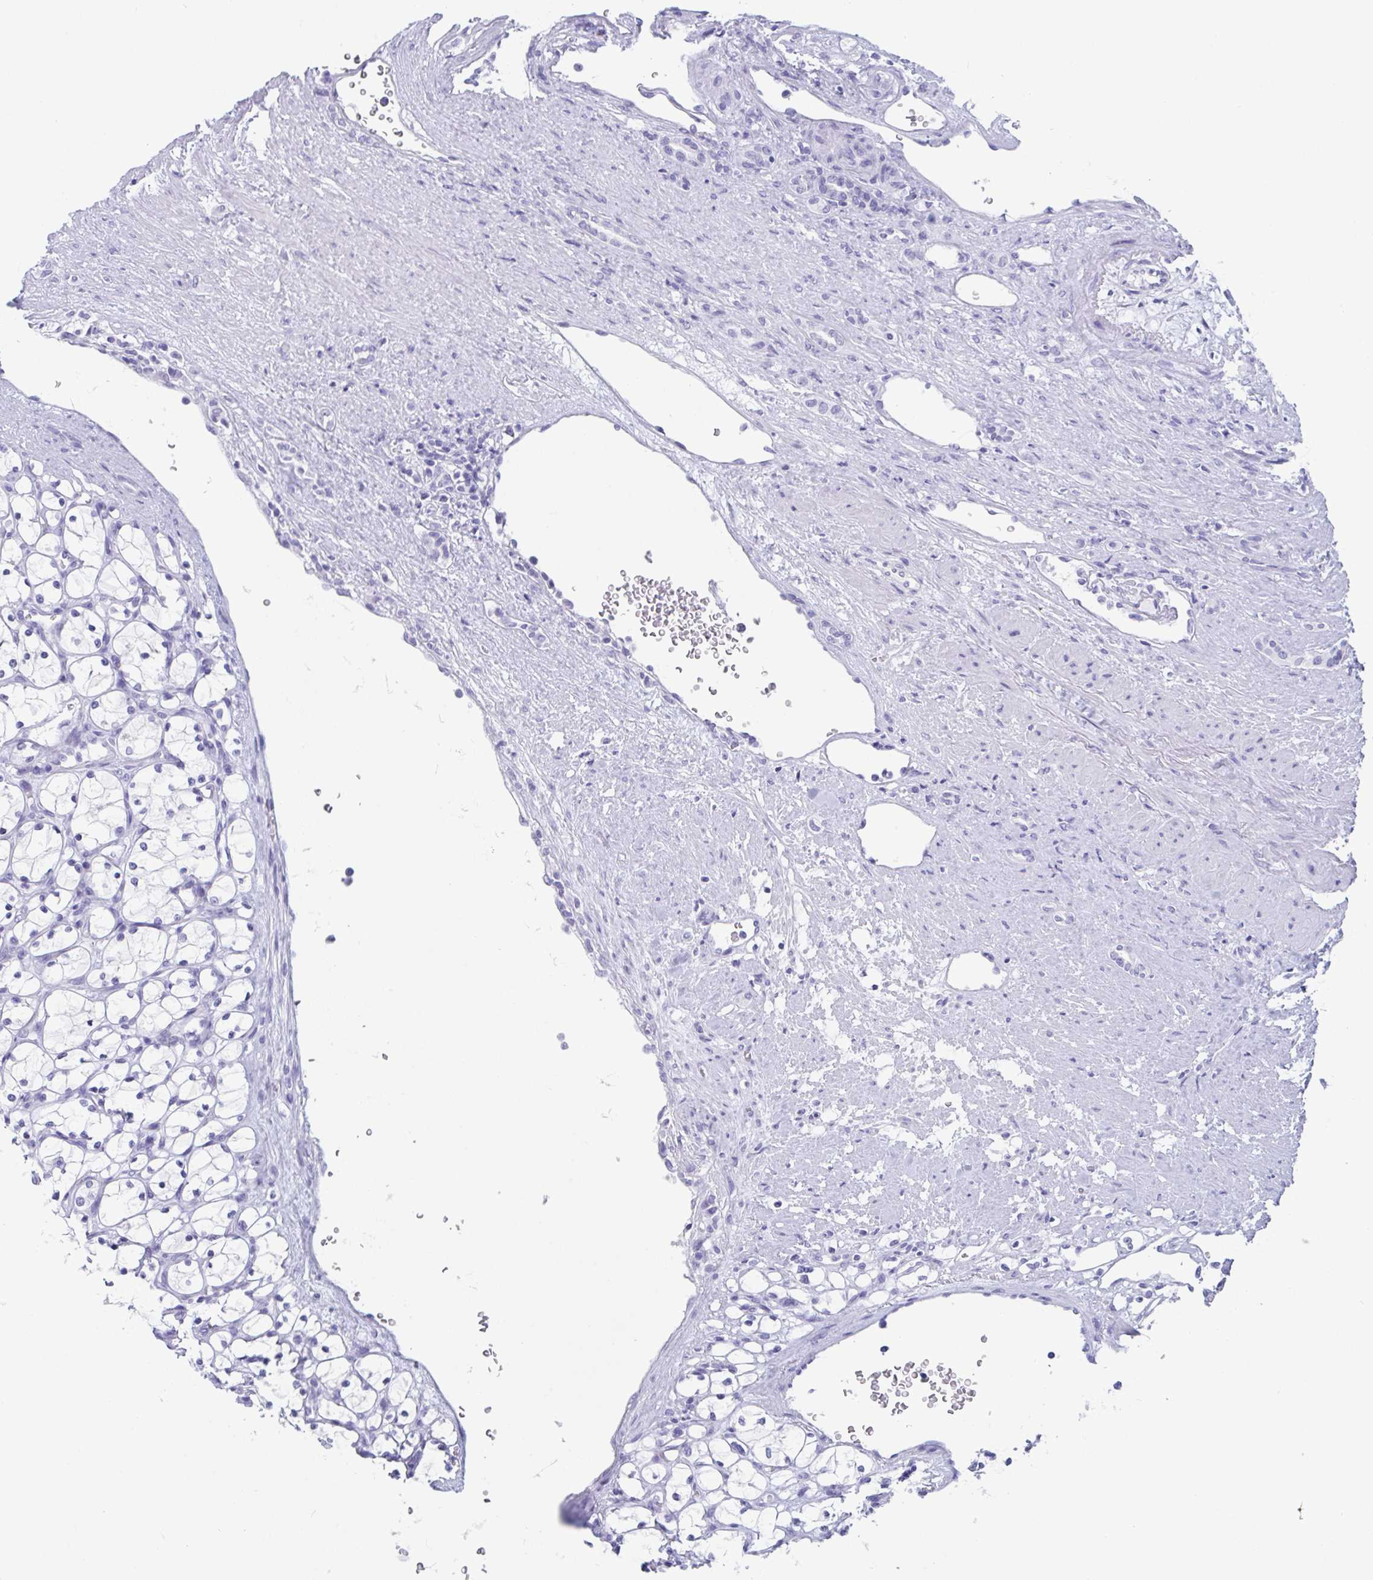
{"staining": {"intensity": "negative", "quantity": "none", "location": "none"}, "tissue": "renal cancer", "cell_type": "Tumor cells", "image_type": "cancer", "snomed": [{"axis": "morphology", "description": "Adenocarcinoma, NOS"}, {"axis": "topography", "description": "Kidney"}], "caption": "There is no significant positivity in tumor cells of renal cancer.", "gene": "CDX4", "patient": {"sex": "female", "age": 69}}